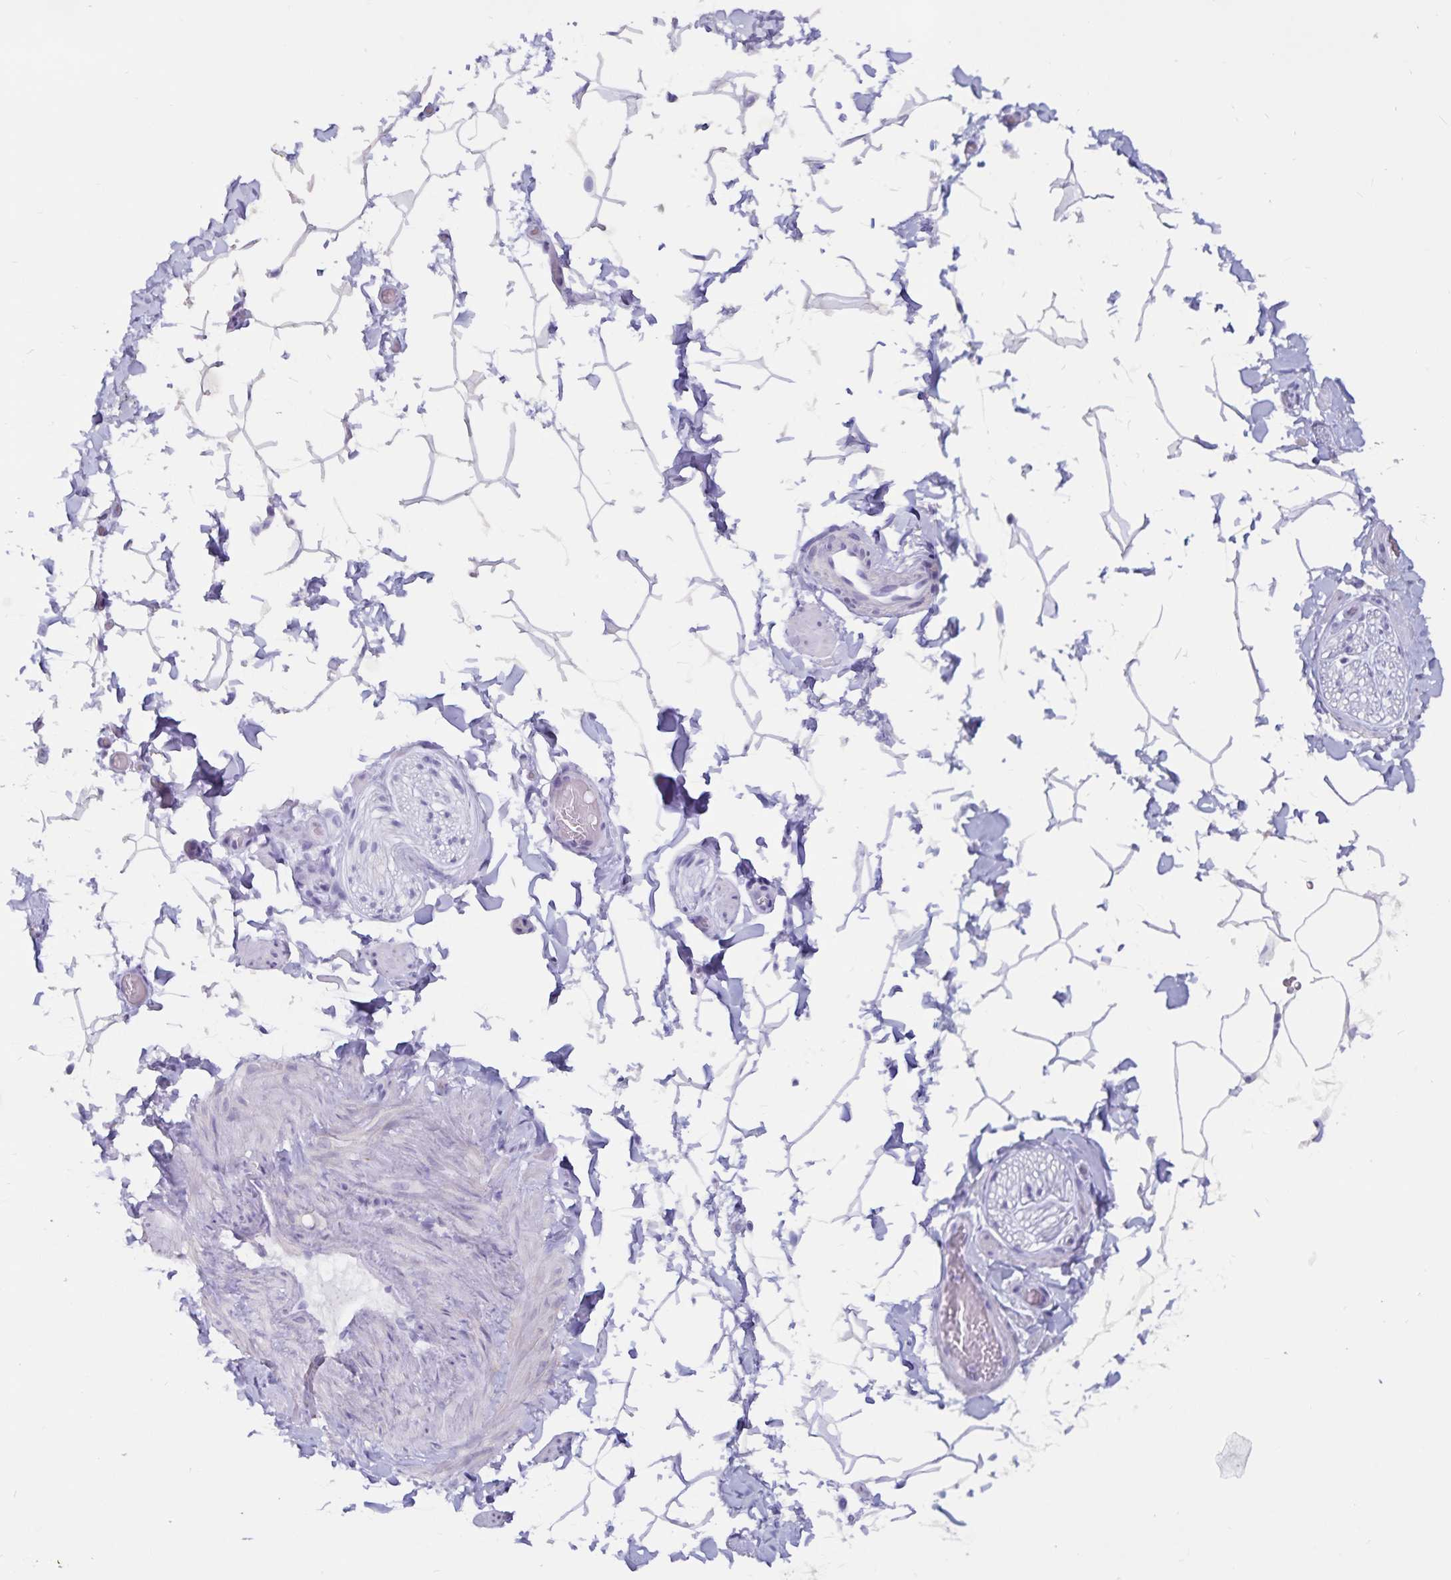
{"staining": {"intensity": "negative", "quantity": "none", "location": "none"}, "tissue": "adipose tissue", "cell_type": "Adipocytes", "image_type": "normal", "snomed": [{"axis": "morphology", "description": "Normal tissue, NOS"}, {"axis": "topography", "description": "Epididymis"}, {"axis": "topography", "description": "Peripheral nerve tissue"}], "caption": "High power microscopy image of an immunohistochemistry photomicrograph of benign adipose tissue, revealing no significant expression in adipocytes.", "gene": "GPR137", "patient": {"sex": "male", "age": 32}}